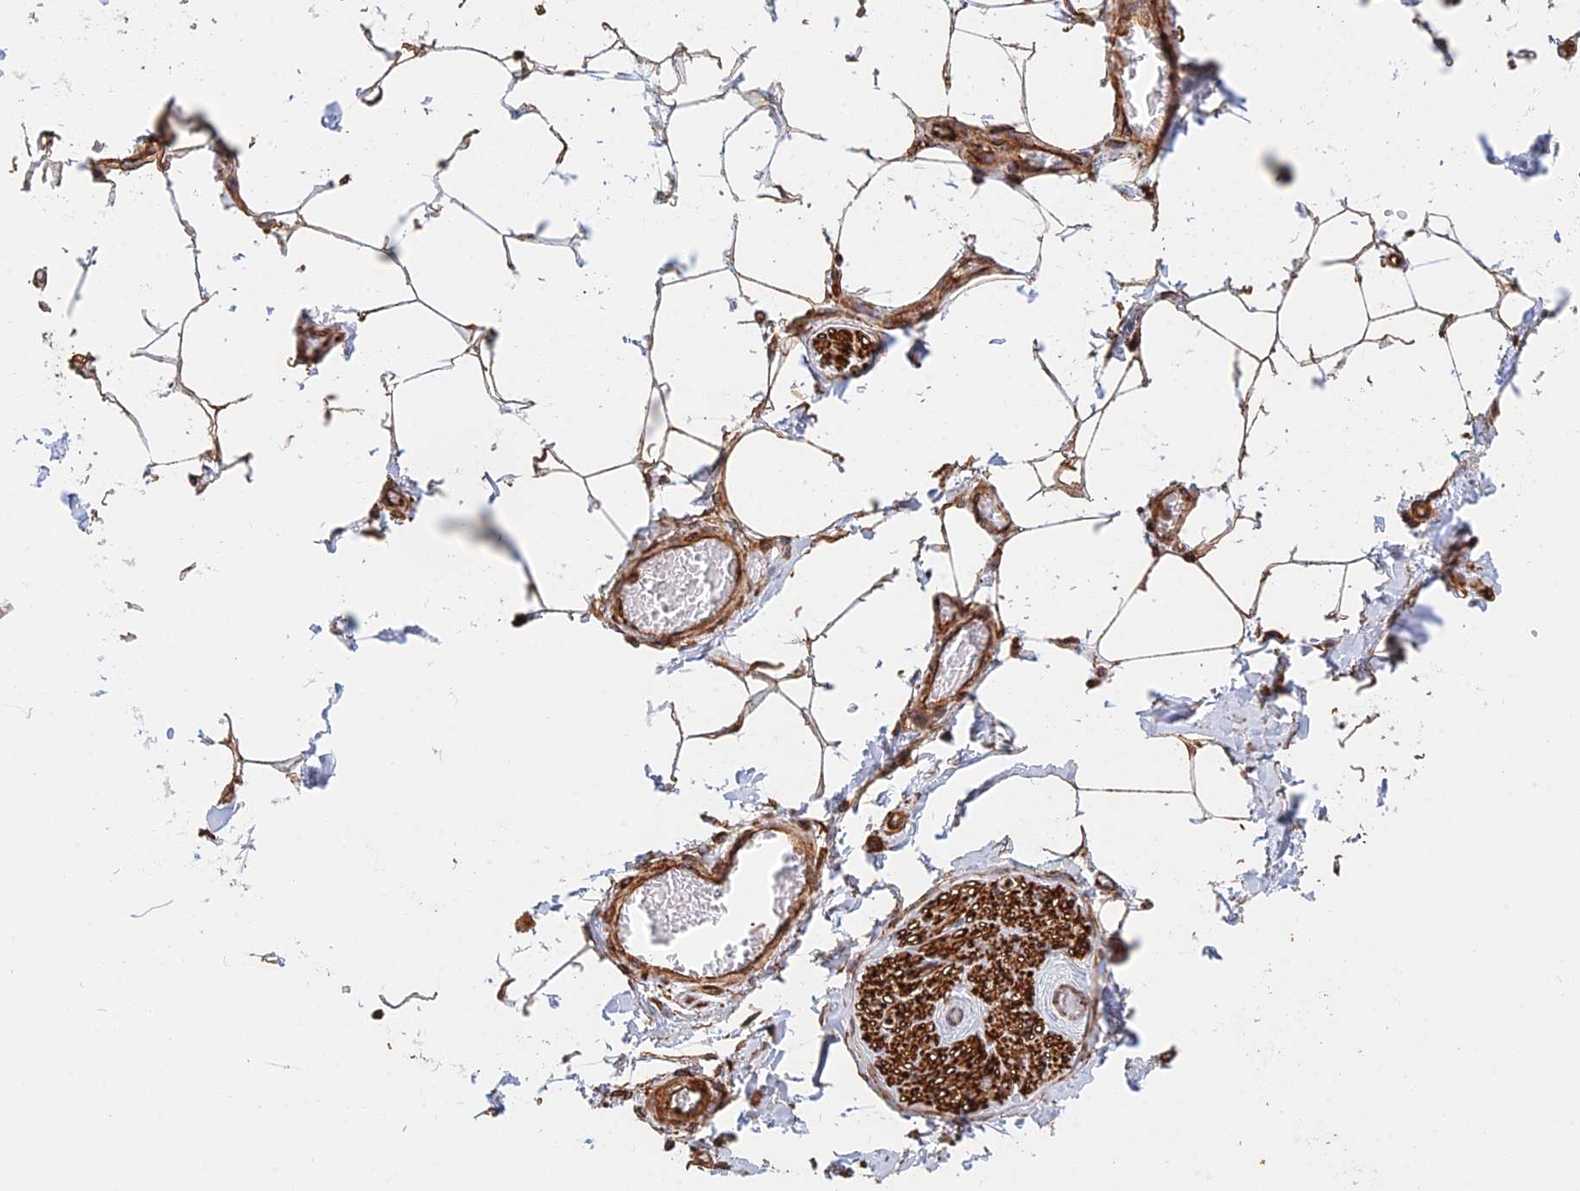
{"staining": {"intensity": "strong", "quantity": ">75%", "location": "cytoplasmic/membranous"}, "tissue": "adipose tissue", "cell_type": "Adipocytes", "image_type": "normal", "snomed": [{"axis": "morphology", "description": "Normal tissue, NOS"}, {"axis": "topography", "description": "Soft tissue"}, {"axis": "topography", "description": "Adipose tissue"}, {"axis": "topography", "description": "Vascular tissue"}, {"axis": "topography", "description": "Peripheral nerve tissue"}], "caption": "The immunohistochemical stain labels strong cytoplasmic/membranous positivity in adipocytes of normal adipose tissue. (brown staining indicates protein expression, while blue staining denotes nuclei).", "gene": "WBP11", "patient": {"sex": "male", "age": 46}}